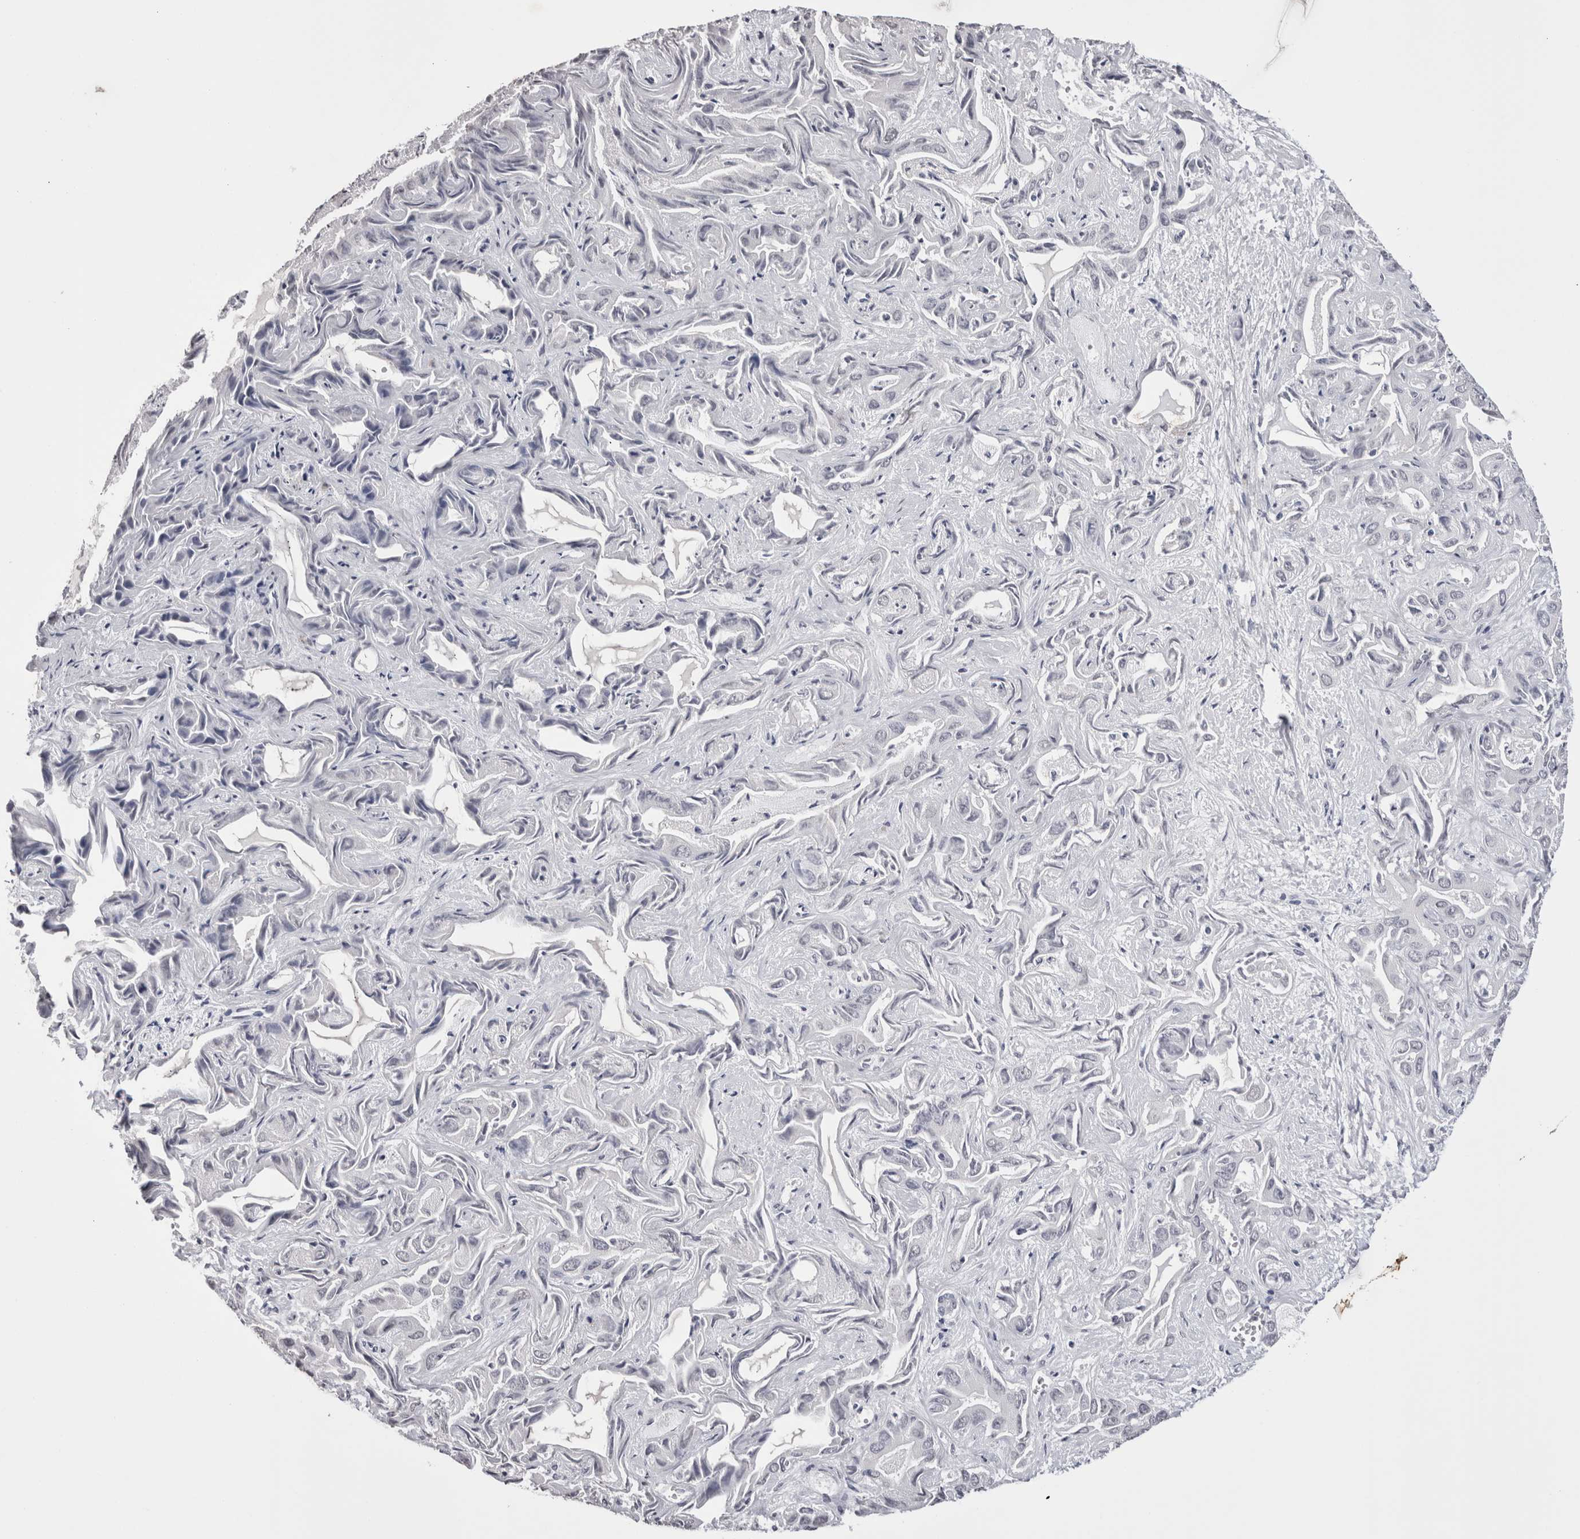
{"staining": {"intensity": "weak", "quantity": "<25%", "location": "nuclear"}, "tissue": "liver cancer", "cell_type": "Tumor cells", "image_type": "cancer", "snomed": [{"axis": "morphology", "description": "Cholangiocarcinoma"}, {"axis": "topography", "description": "Liver"}], "caption": "Micrograph shows no significant protein staining in tumor cells of cholangiocarcinoma (liver).", "gene": "SMC1A", "patient": {"sex": "female", "age": 52}}